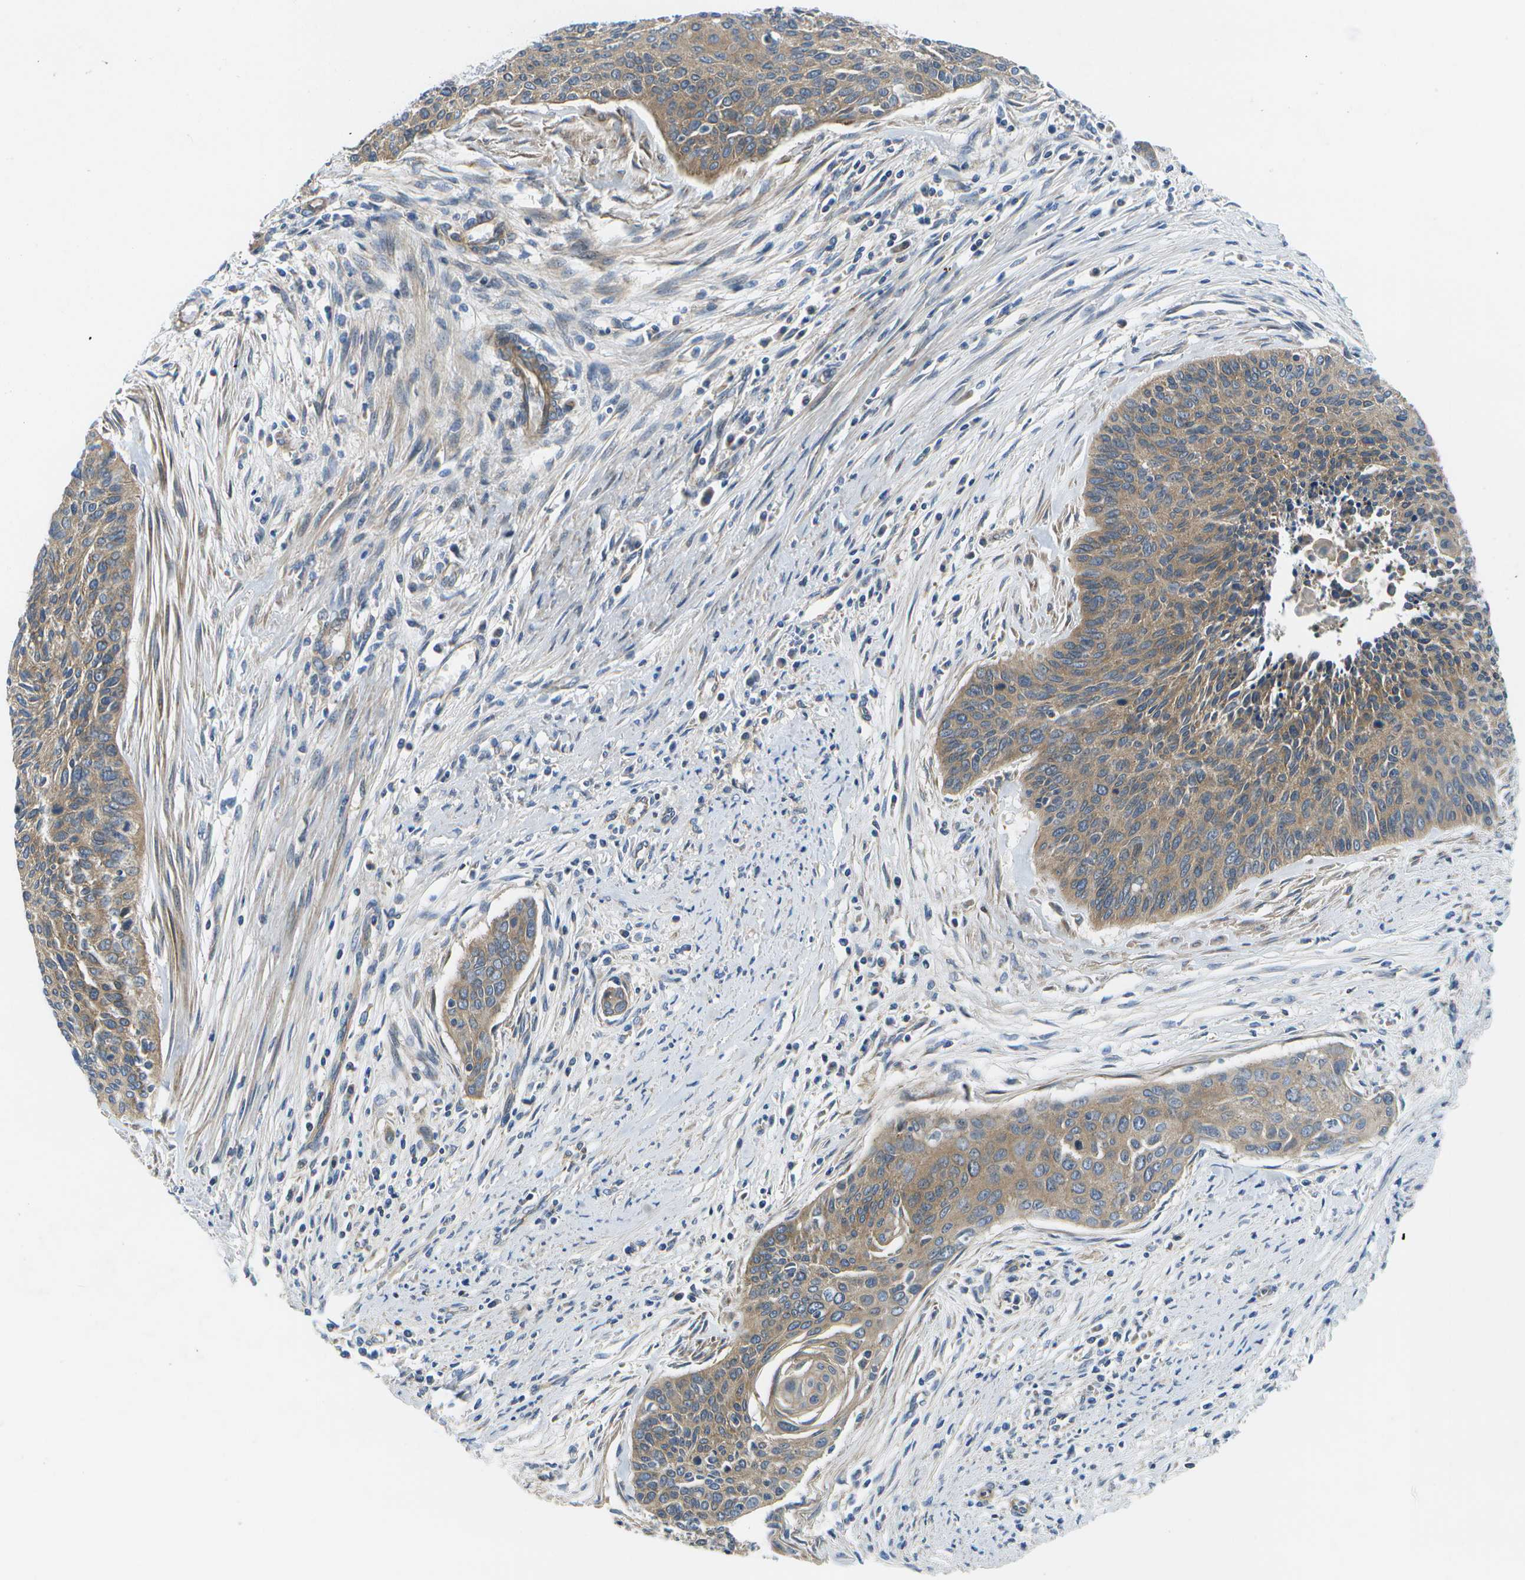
{"staining": {"intensity": "moderate", "quantity": ">75%", "location": "cytoplasmic/membranous"}, "tissue": "cervical cancer", "cell_type": "Tumor cells", "image_type": "cancer", "snomed": [{"axis": "morphology", "description": "Squamous cell carcinoma, NOS"}, {"axis": "topography", "description": "Cervix"}], "caption": "Tumor cells exhibit medium levels of moderate cytoplasmic/membranous positivity in about >75% of cells in human squamous cell carcinoma (cervical).", "gene": "MVK", "patient": {"sex": "female", "age": 55}}